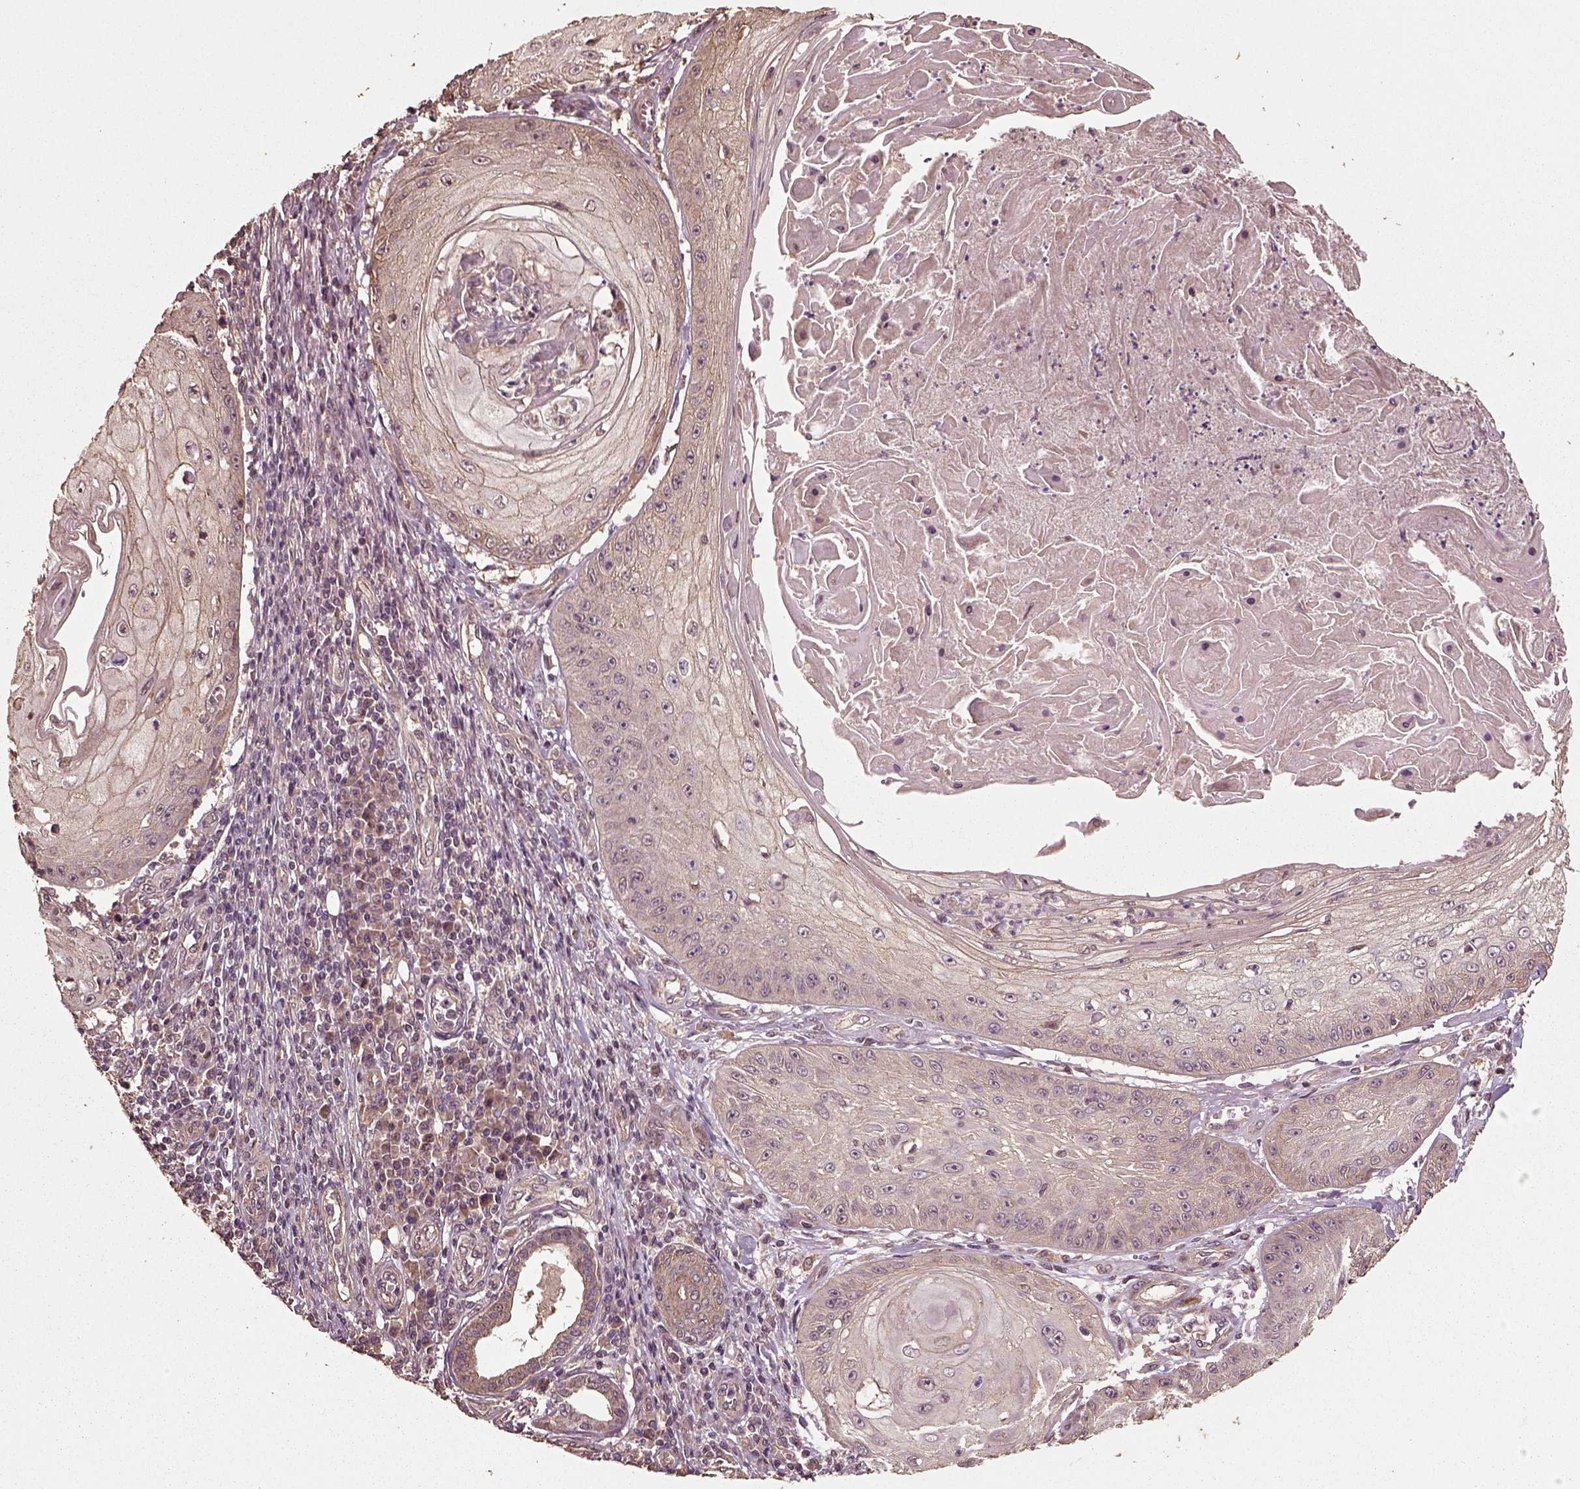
{"staining": {"intensity": "weak", "quantity": "25%-75%", "location": "cytoplasmic/membranous"}, "tissue": "skin cancer", "cell_type": "Tumor cells", "image_type": "cancer", "snomed": [{"axis": "morphology", "description": "Squamous cell carcinoma, NOS"}, {"axis": "topography", "description": "Skin"}], "caption": "DAB (3,3'-diaminobenzidine) immunohistochemical staining of human skin cancer (squamous cell carcinoma) demonstrates weak cytoplasmic/membranous protein positivity in approximately 25%-75% of tumor cells. Using DAB (brown) and hematoxylin (blue) stains, captured at high magnification using brightfield microscopy.", "gene": "ERV3-1", "patient": {"sex": "male", "age": 70}}